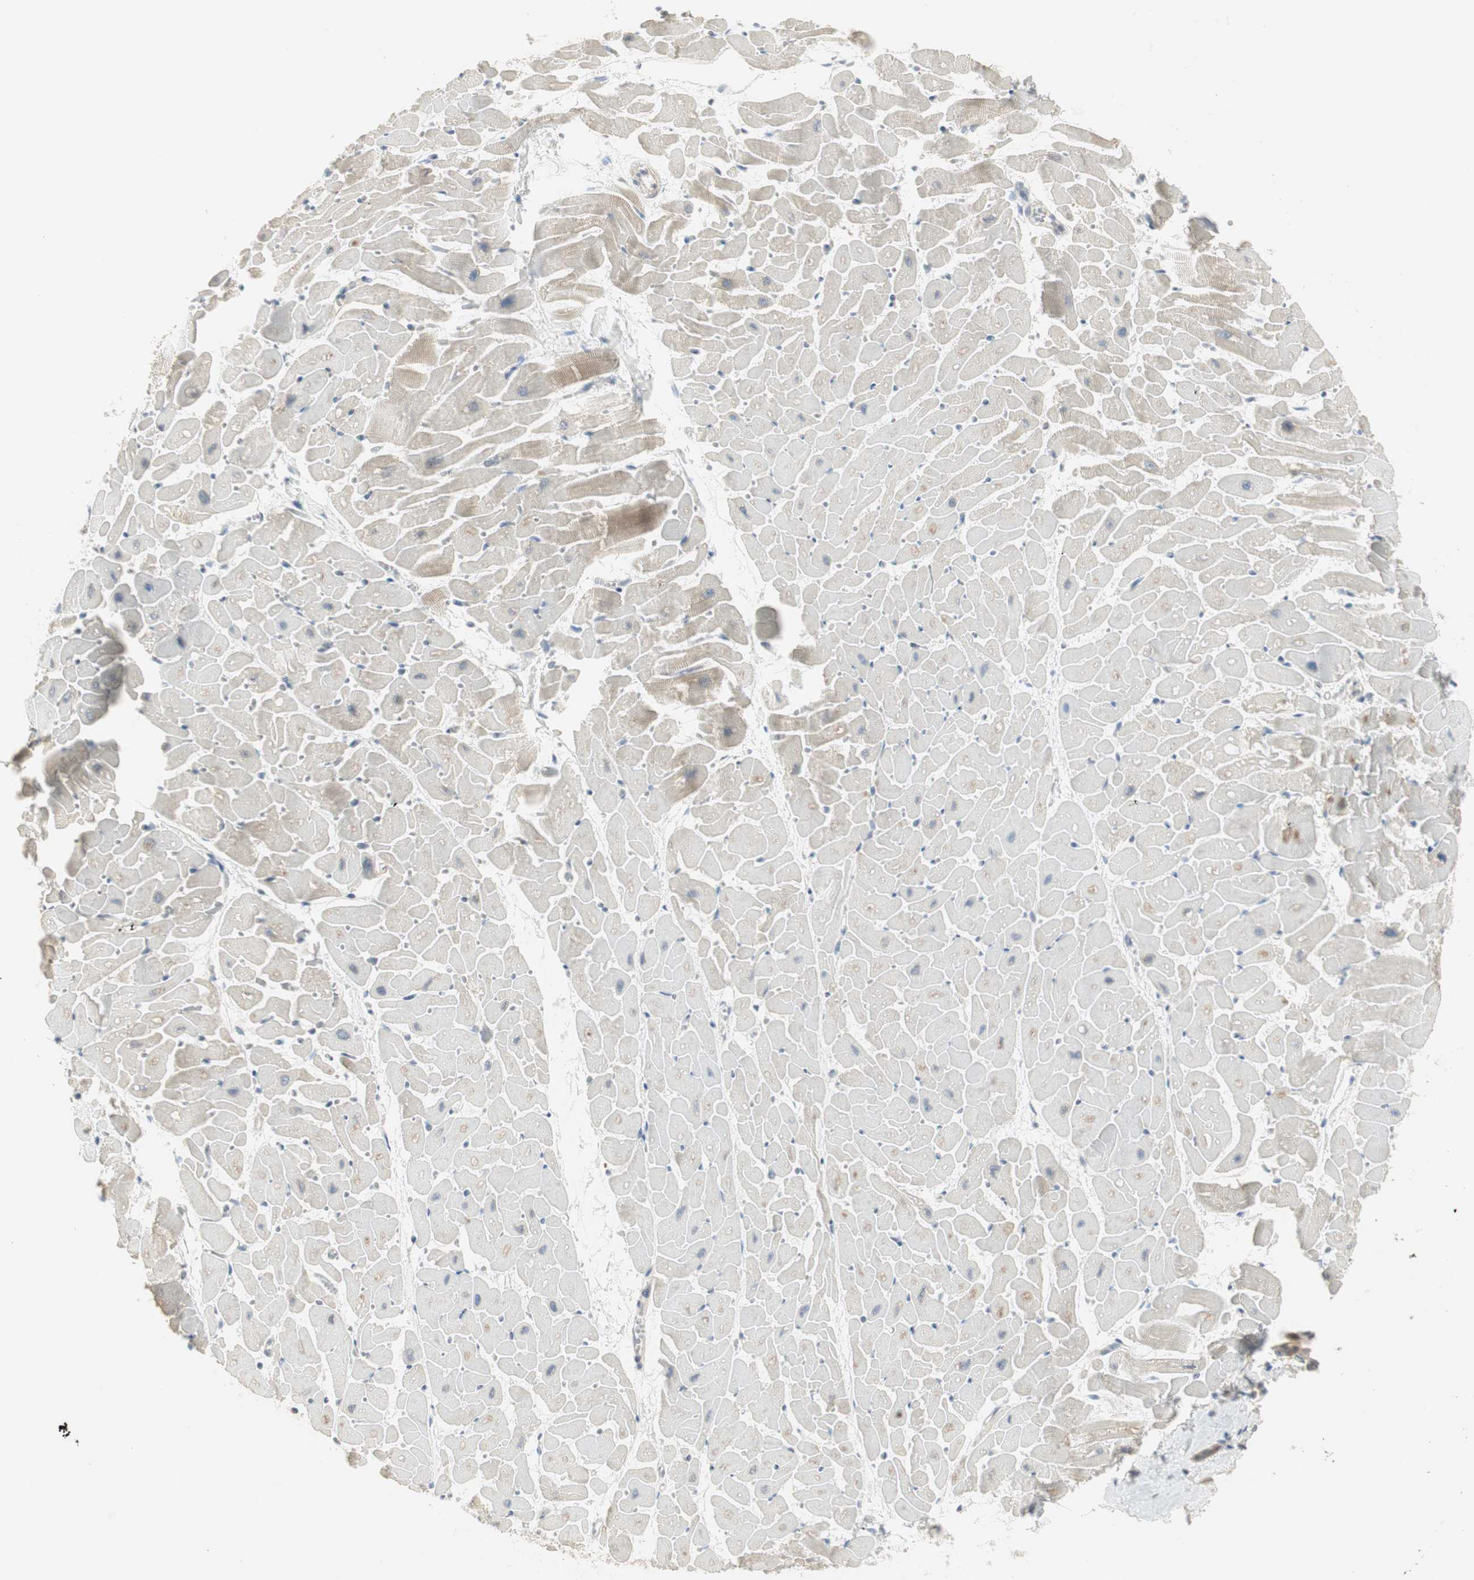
{"staining": {"intensity": "weak", "quantity": "25%-75%", "location": "cytoplasmic/membranous"}, "tissue": "heart muscle", "cell_type": "Cardiomyocytes", "image_type": "normal", "snomed": [{"axis": "morphology", "description": "Normal tissue, NOS"}, {"axis": "topography", "description": "Heart"}], "caption": "The micrograph displays immunohistochemical staining of normal heart muscle. There is weak cytoplasmic/membranous expression is present in approximately 25%-75% of cardiomyocytes.", "gene": "STON1", "patient": {"sex": "female", "age": 19}}